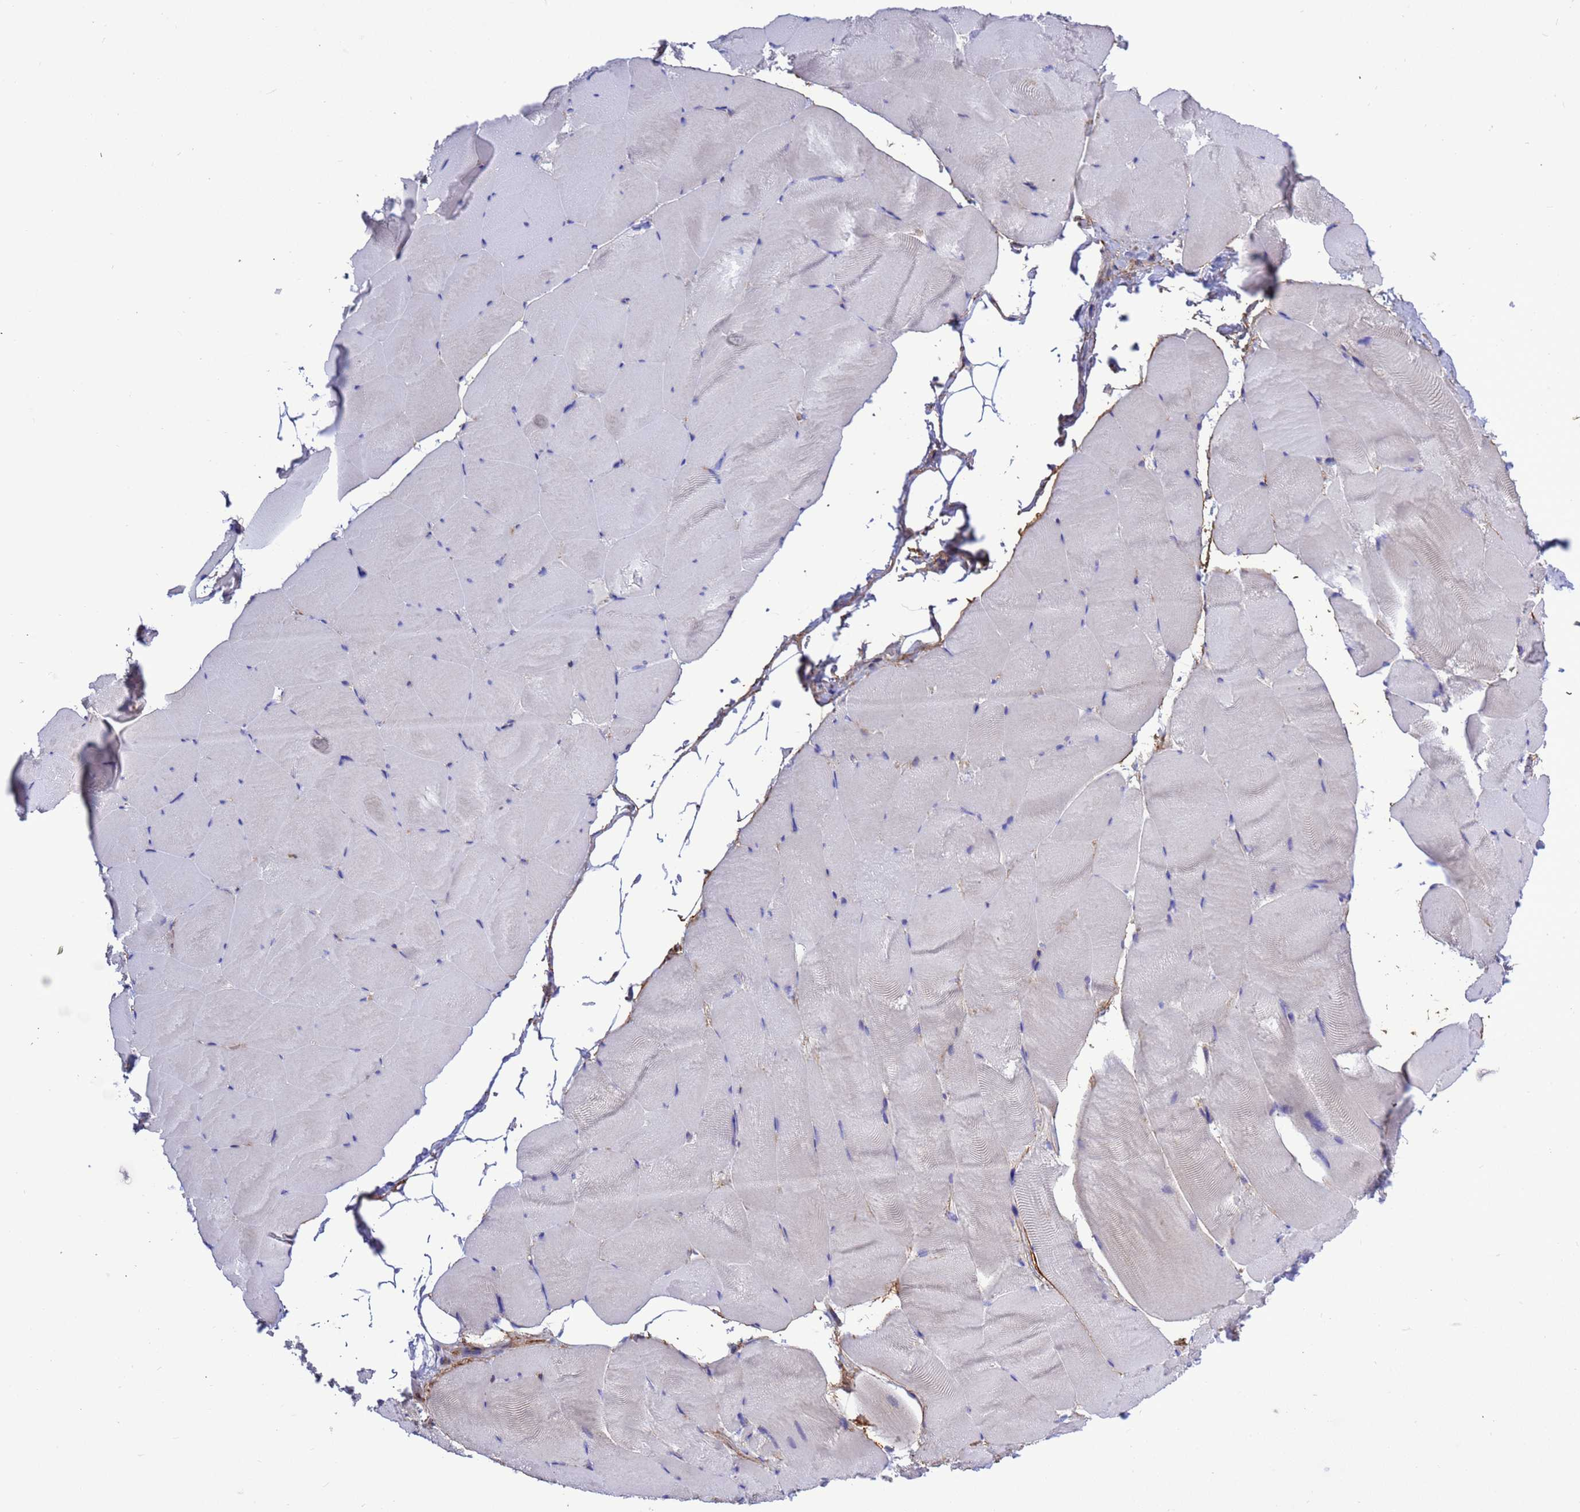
{"staining": {"intensity": "weak", "quantity": "<25%", "location": "cytoplasmic/membranous"}, "tissue": "skeletal muscle", "cell_type": "Myocytes", "image_type": "normal", "snomed": [{"axis": "morphology", "description": "Normal tissue, NOS"}, {"axis": "topography", "description": "Skeletal muscle"}], "caption": "A high-resolution image shows immunohistochemistry (IHC) staining of benign skeletal muscle, which exhibits no significant expression in myocytes. (Brightfield microscopy of DAB (3,3'-diaminobenzidine) immunohistochemistry (IHC) at high magnification).", "gene": "FOXRED1", "patient": {"sex": "female", "age": 64}}